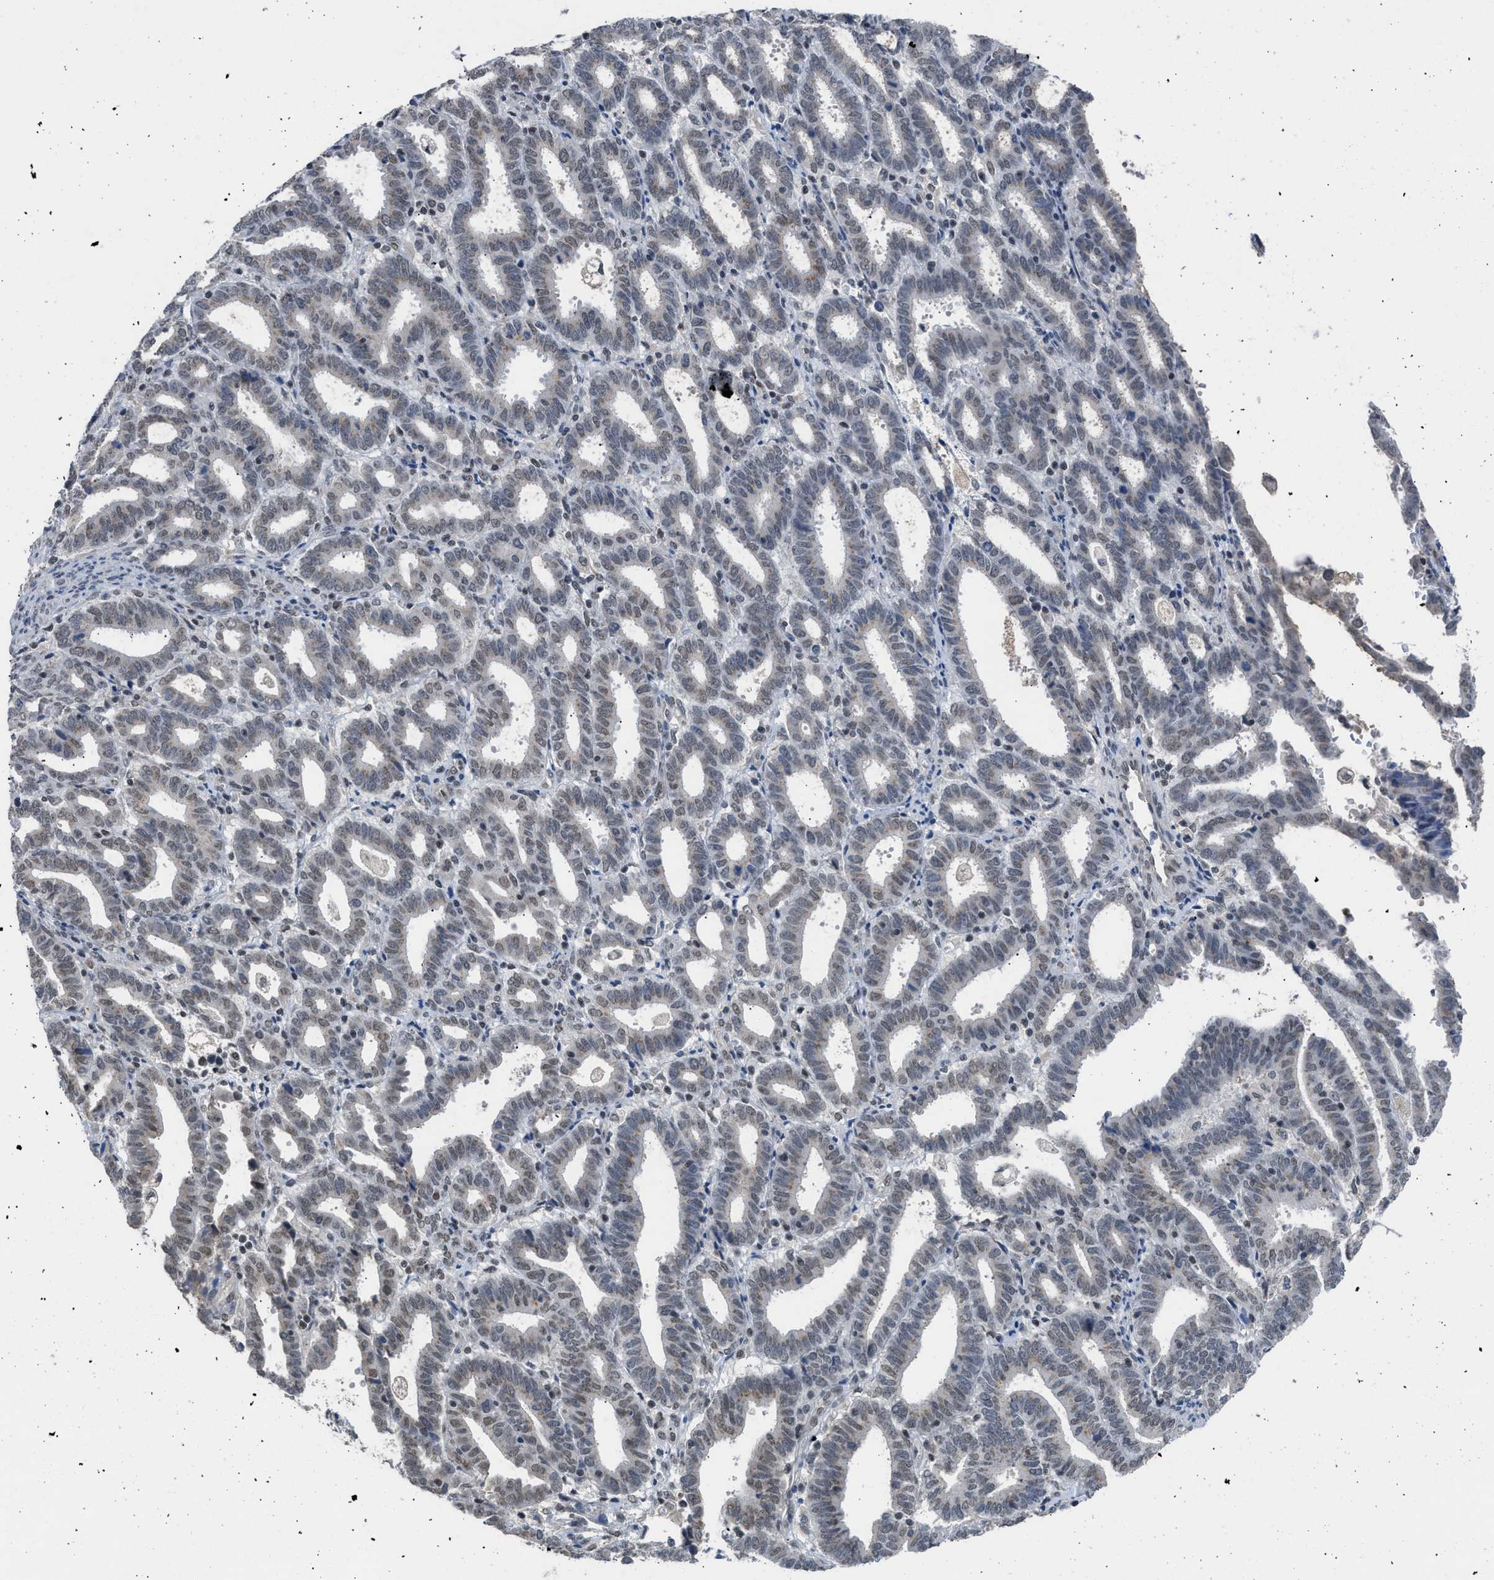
{"staining": {"intensity": "weak", "quantity": "25%-75%", "location": "cytoplasmic/membranous,nuclear"}, "tissue": "endometrial cancer", "cell_type": "Tumor cells", "image_type": "cancer", "snomed": [{"axis": "morphology", "description": "Adenocarcinoma, NOS"}, {"axis": "topography", "description": "Uterus"}], "caption": "Endometrial adenocarcinoma tissue displays weak cytoplasmic/membranous and nuclear positivity in about 25%-75% of tumor cells, visualized by immunohistochemistry.", "gene": "TERF2IP", "patient": {"sex": "female", "age": 83}}